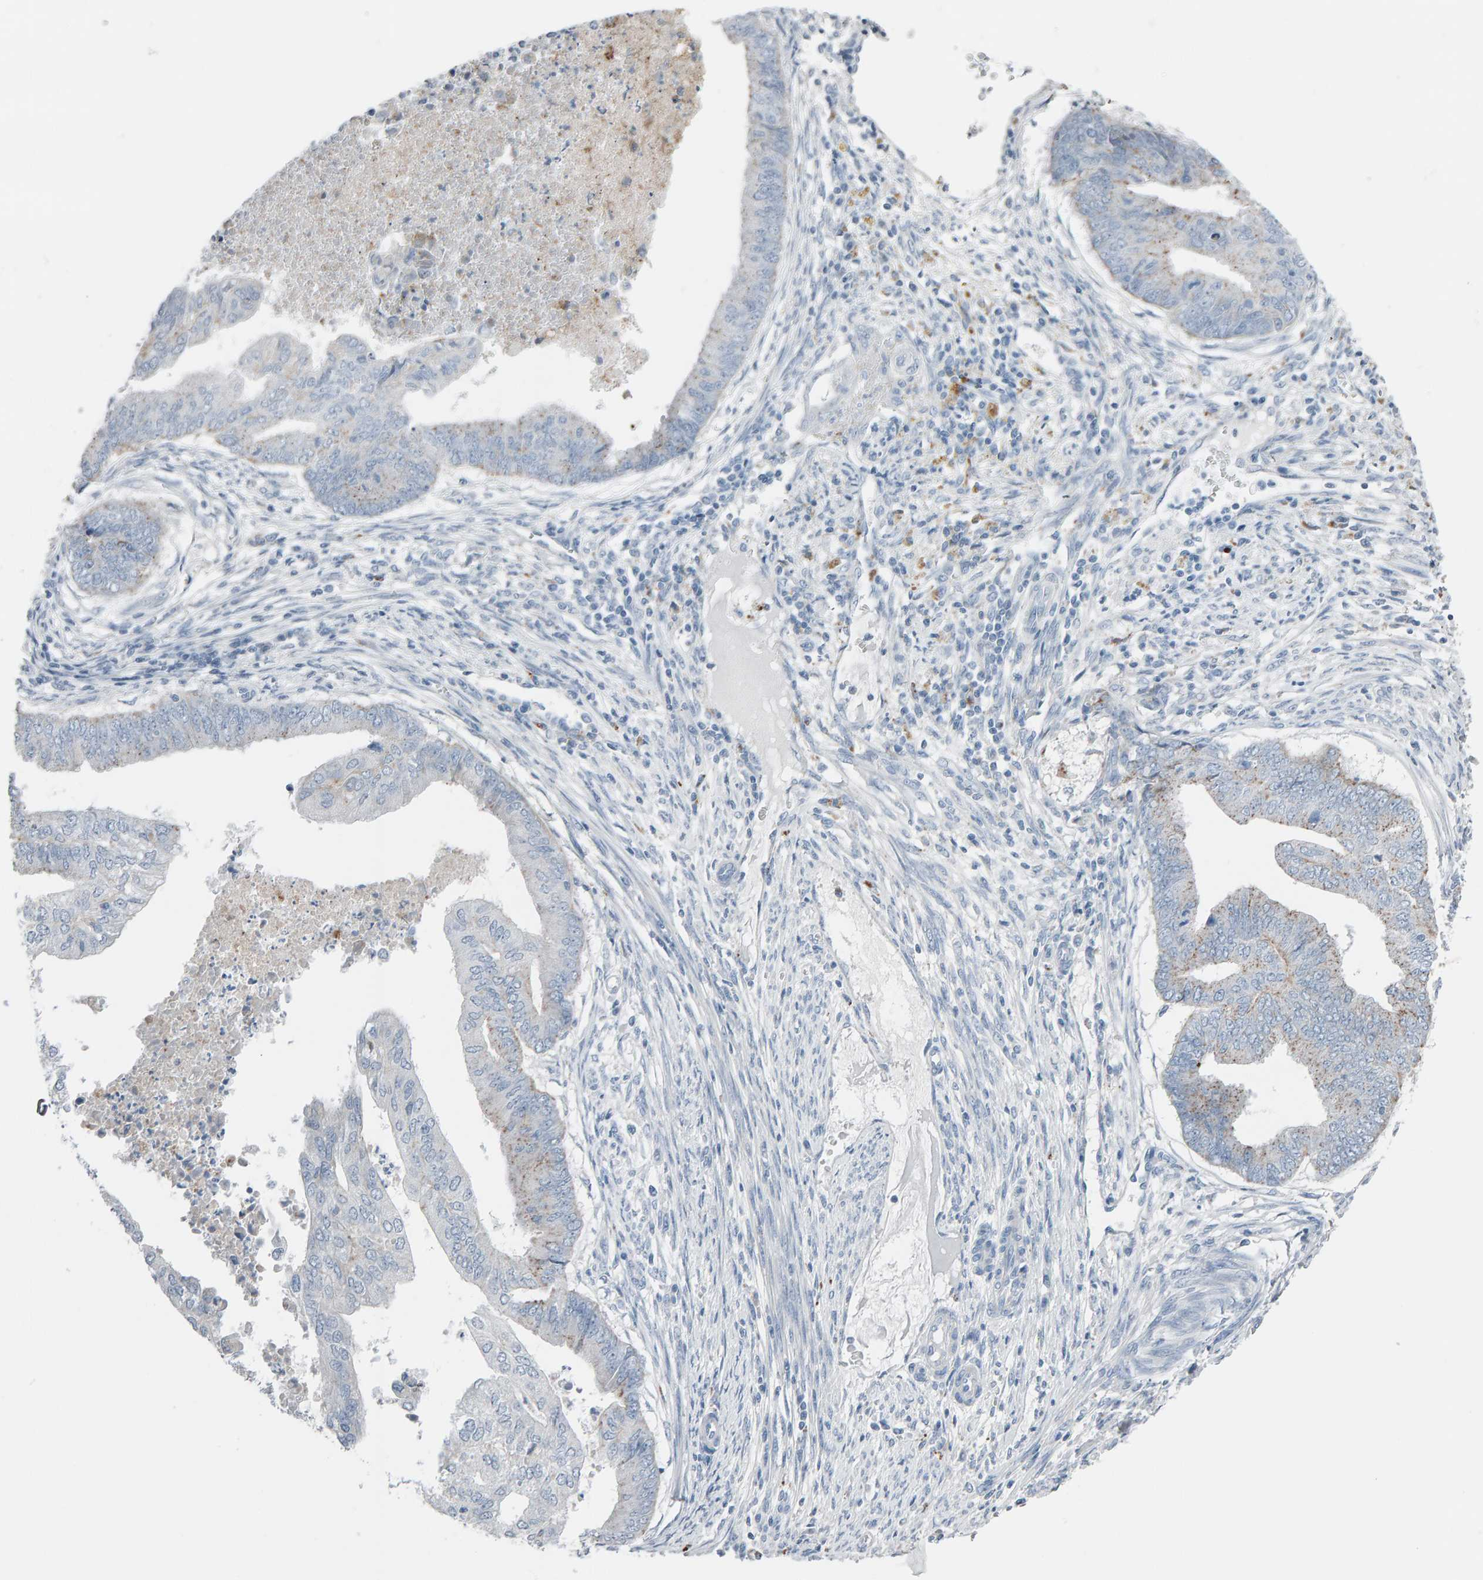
{"staining": {"intensity": "weak", "quantity": "<25%", "location": "cytoplasmic/membranous"}, "tissue": "endometrial cancer", "cell_type": "Tumor cells", "image_type": "cancer", "snomed": [{"axis": "morphology", "description": "Polyp, NOS"}, {"axis": "morphology", "description": "Adenocarcinoma, NOS"}, {"axis": "morphology", "description": "Adenoma, NOS"}, {"axis": "topography", "description": "Endometrium"}], "caption": "Immunohistochemical staining of human endometrial adenocarcinoma displays no significant expression in tumor cells. (Immunohistochemistry, brightfield microscopy, high magnification).", "gene": "IPPK", "patient": {"sex": "female", "age": 79}}